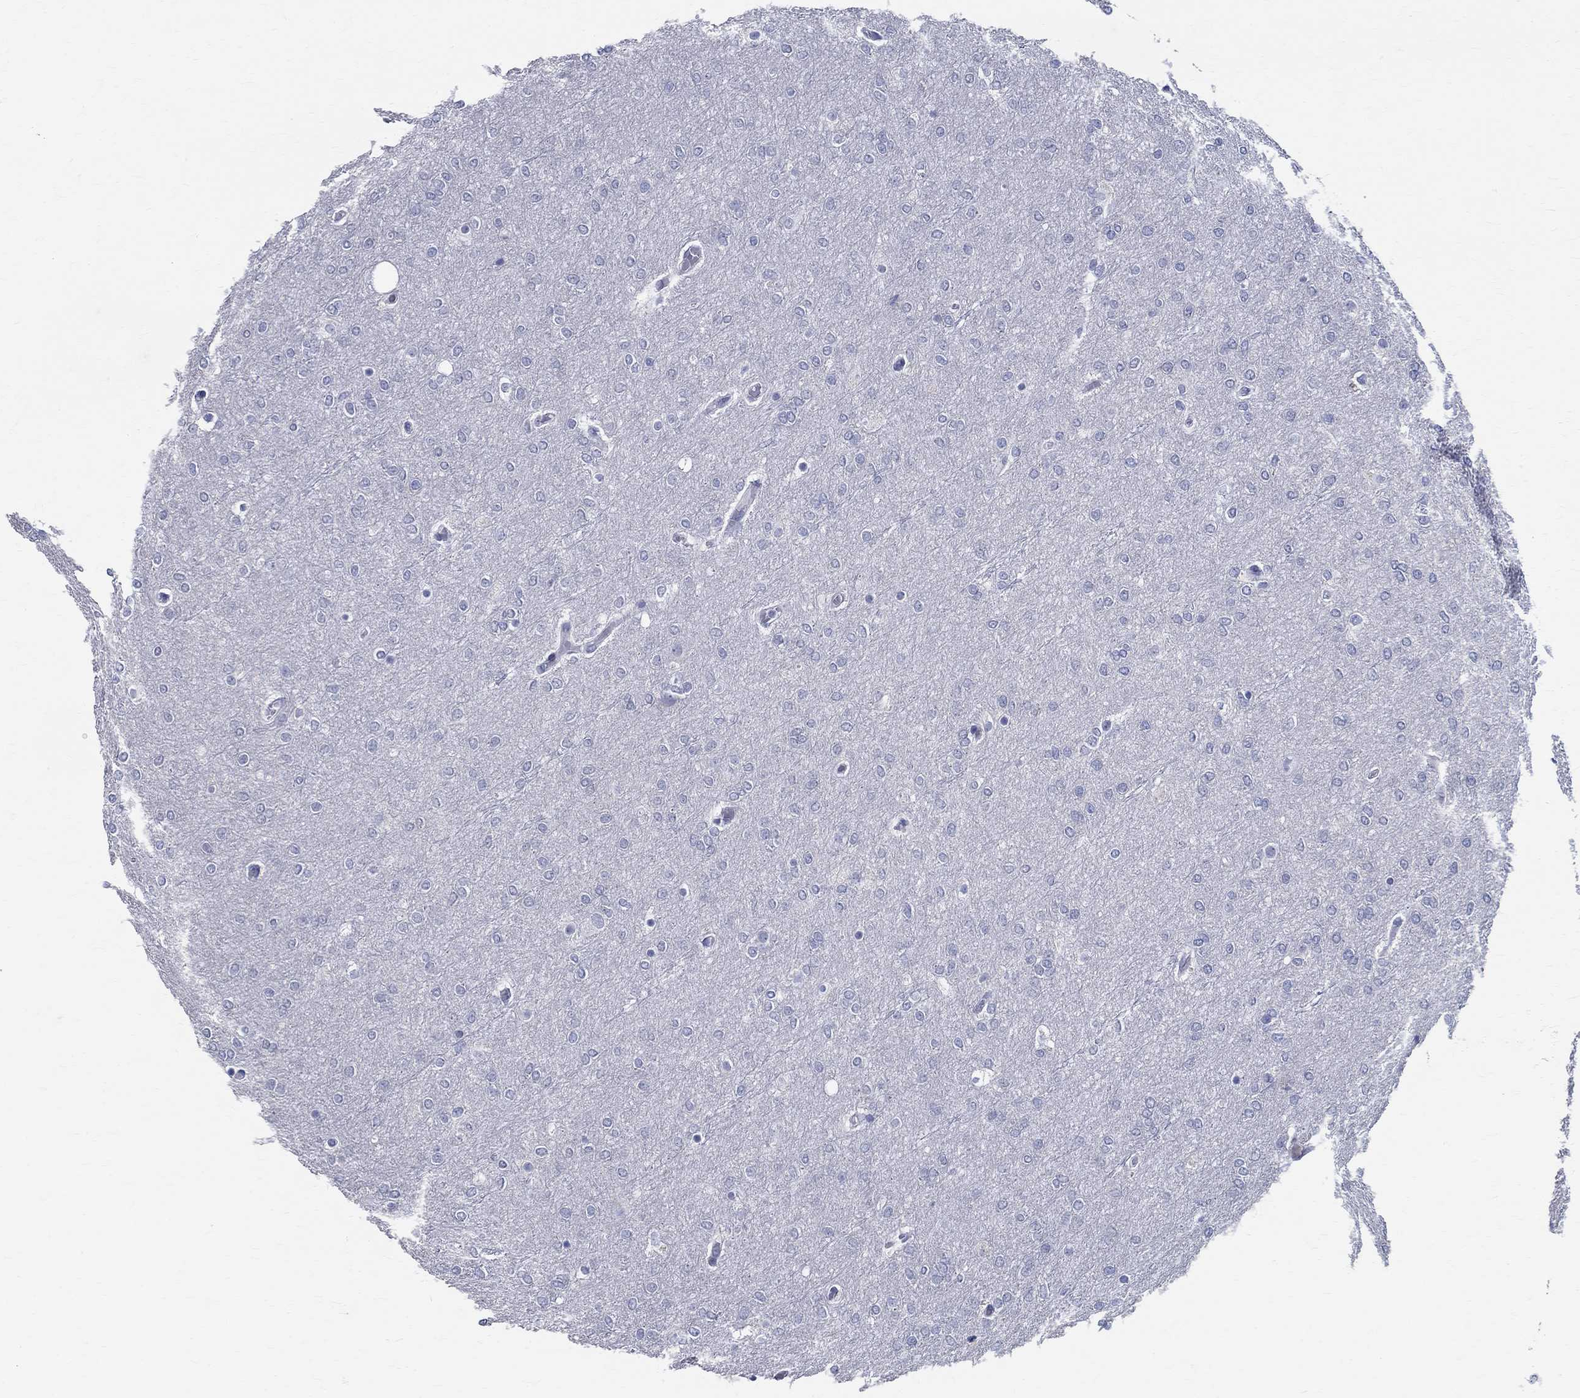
{"staining": {"intensity": "negative", "quantity": "none", "location": "none"}, "tissue": "glioma", "cell_type": "Tumor cells", "image_type": "cancer", "snomed": [{"axis": "morphology", "description": "Glioma, malignant, High grade"}, {"axis": "topography", "description": "Brain"}], "caption": "An IHC image of glioma is shown. There is no staining in tumor cells of glioma.", "gene": "CETN1", "patient": {"sex": "female", "age": 61}}